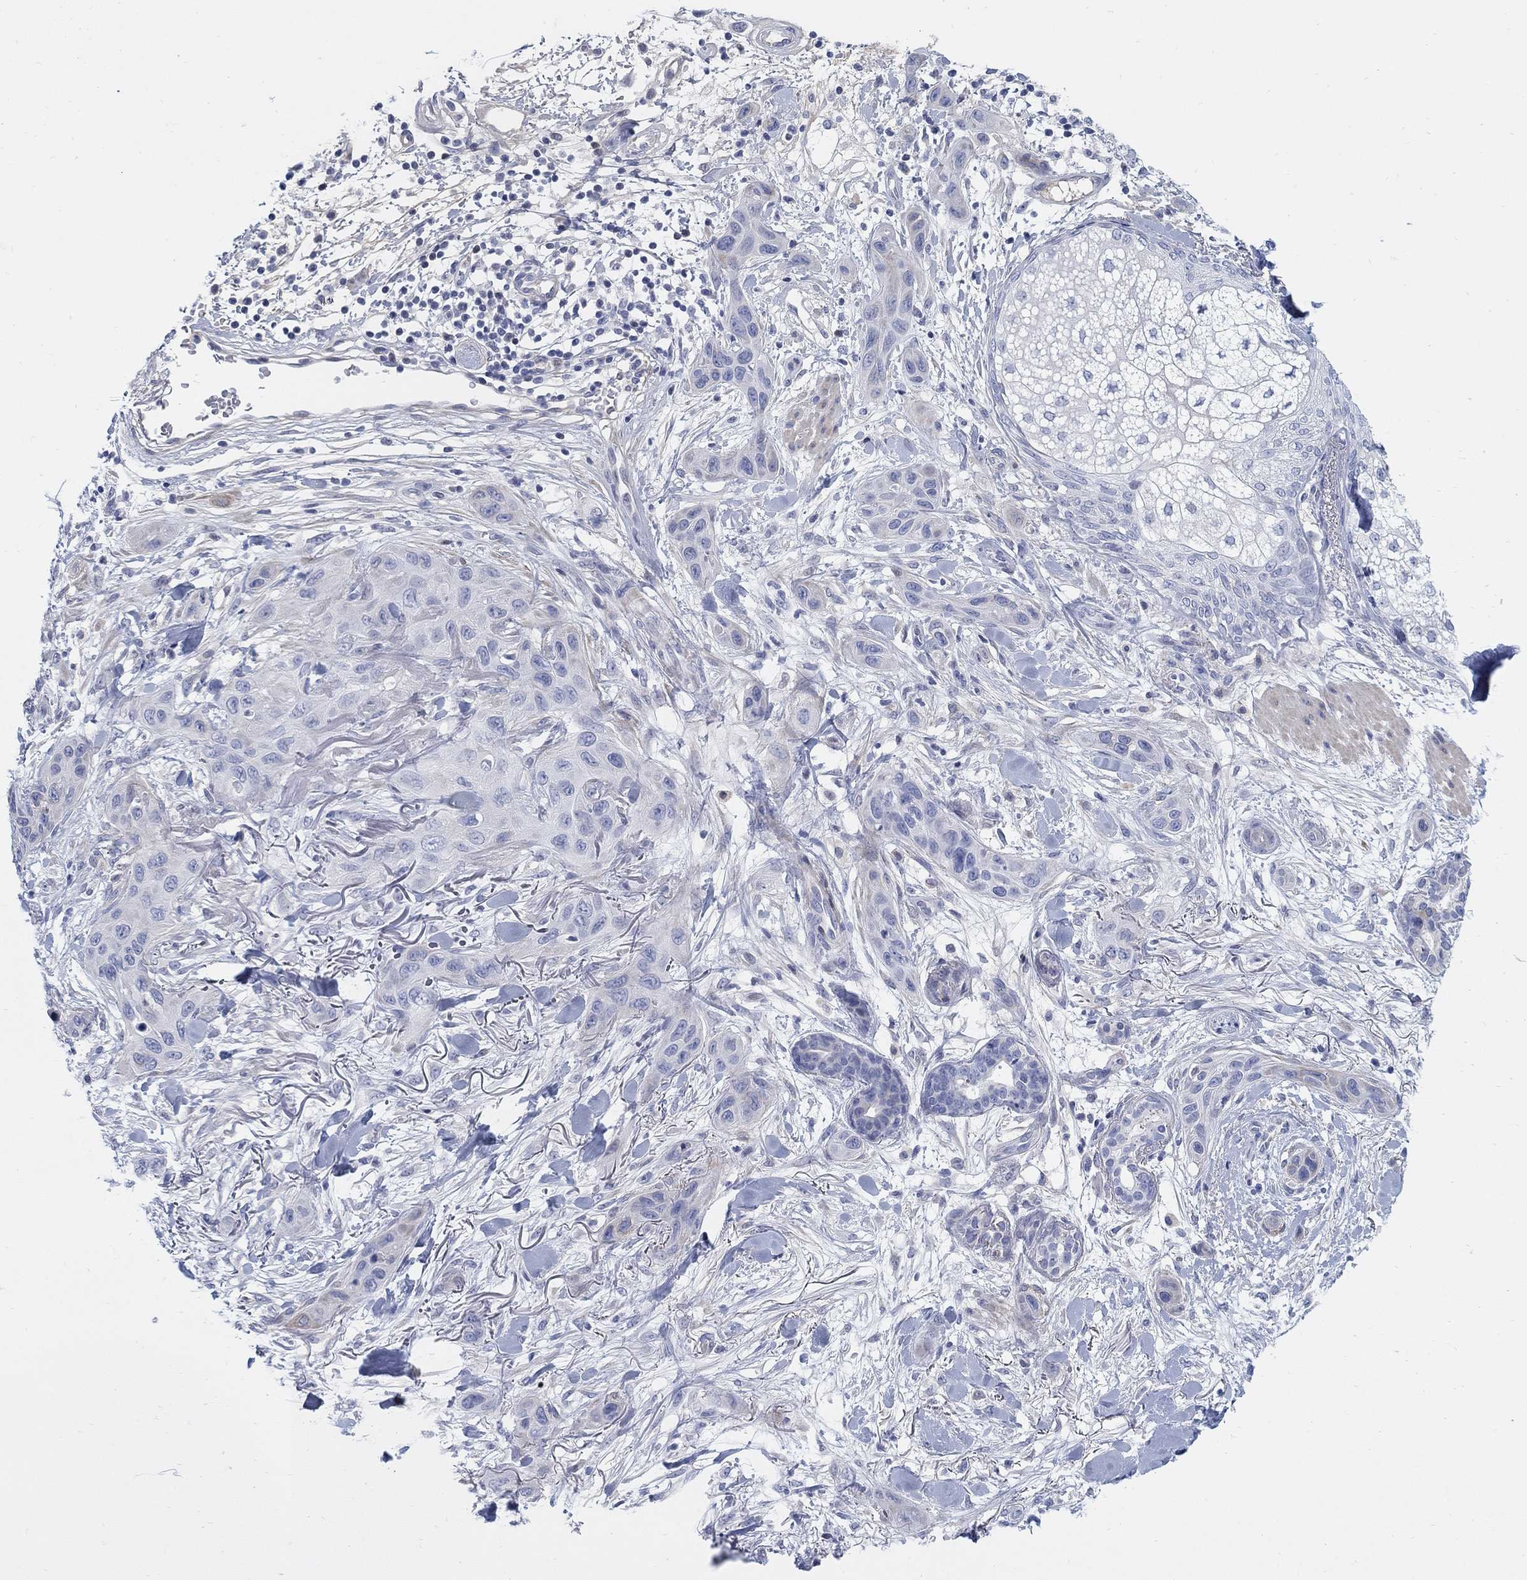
{"staining": {"intensity": "negative", "quantity": "none", "location": "none"}, "tissue": "skin cancer", "cell_type": "Tumor cells", "image_type": "cancer", "snomed": [{"axis": "morphology", "description": "Squamous cell carcinoma, NOS"}, {"axis": "topography", "description": "Skin"}], "caption": "Immunohistochemical staining of skin squamous cell carcinoma reveals no significant staining in tumor cells.", "gene": "HEATR4", "patient": {"sex": "male", "age": 78}}